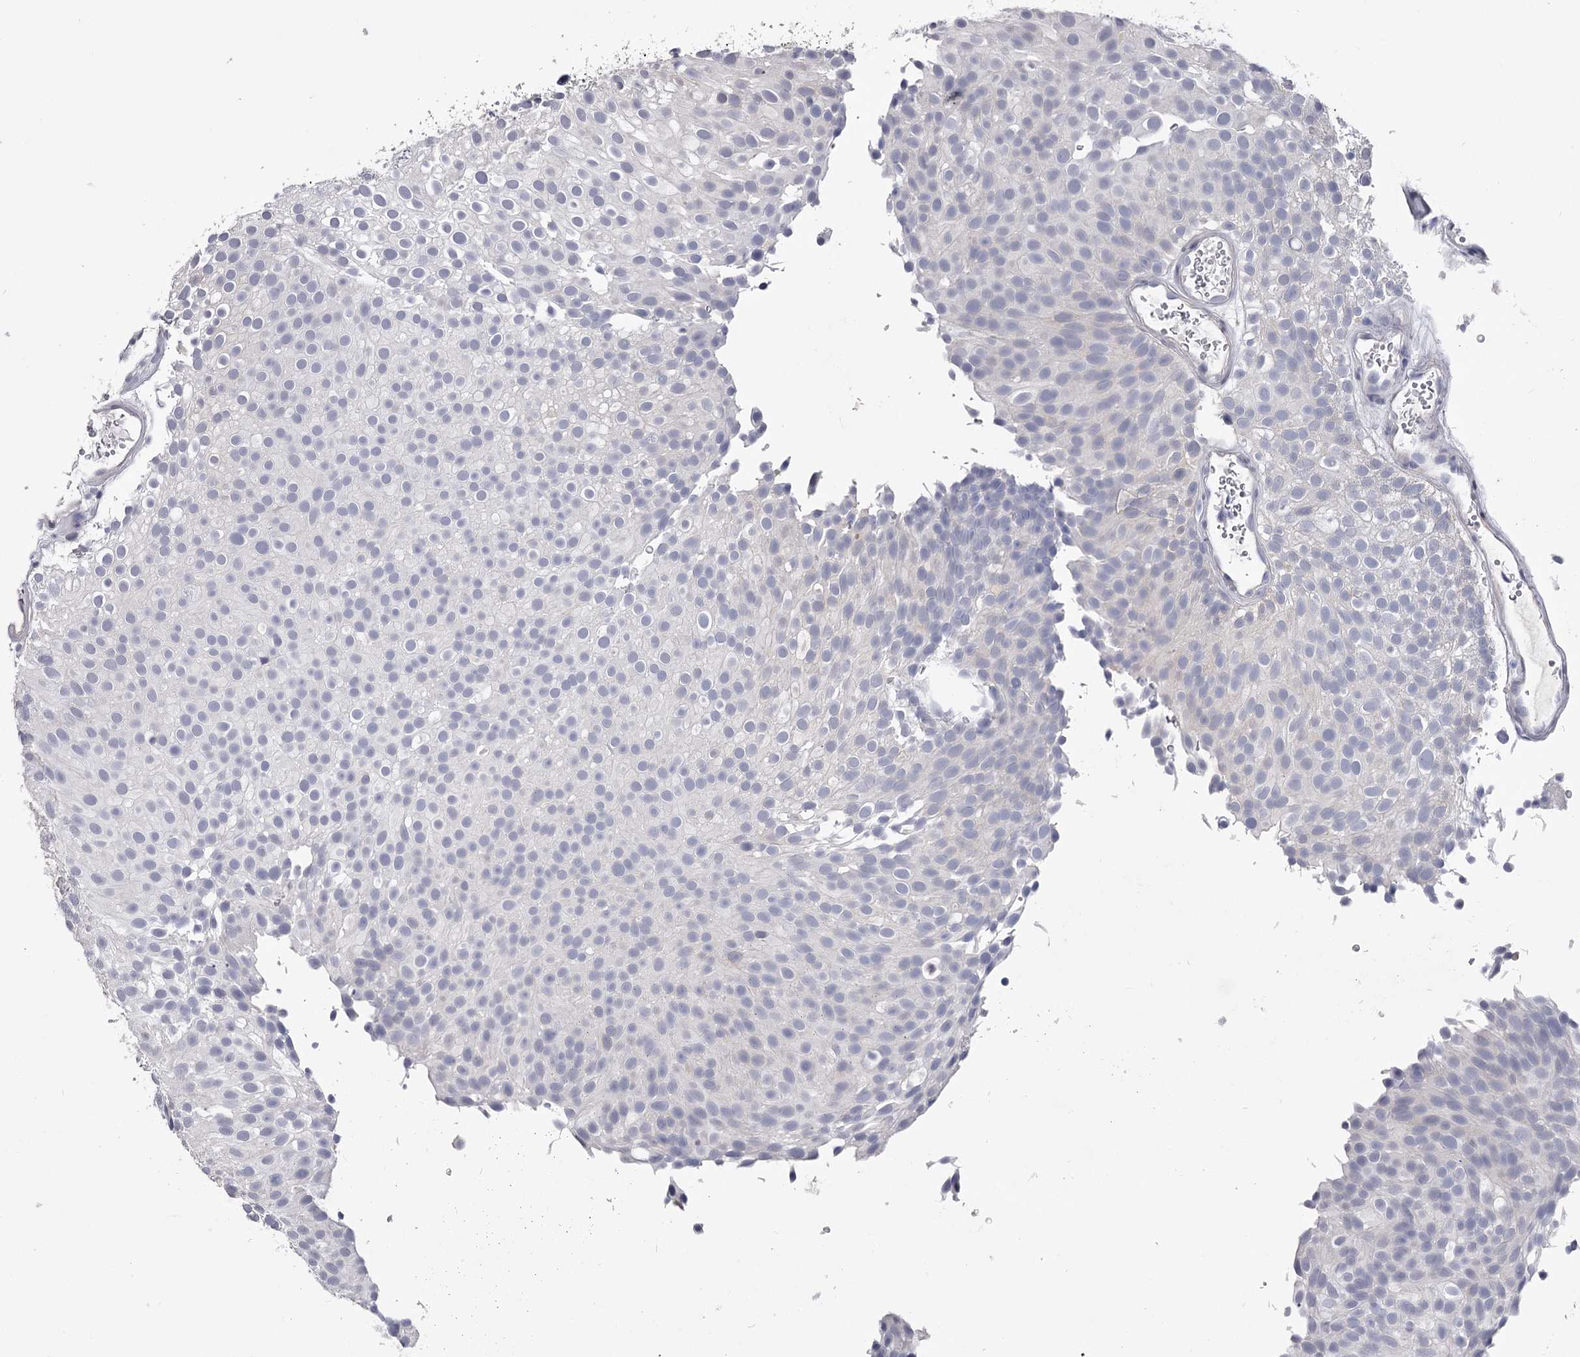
{"staining": {"intensity": "negative", "quantity": "none", "location": "none"}, "tissue": "urothelial cancer", "cell_type": "Tumor cells", "image_type": "cancer", "snomed": [{"axis": "morphology", "description": "Urothelial carcinoma, Low grade"}, {"axis": "topography", "description": "Urinary bladder"}], "caption": "High magnification brightfield microscopy of urothelial carcinoma (low-grade) stained with DAB (3,3'-diaminobenzidine) (brown) and counterstained with hematoxylin (blue): tumor cells show no significant staining.", "gene": "GSTO1", "patient": {"sex": "male", "age": 78}}